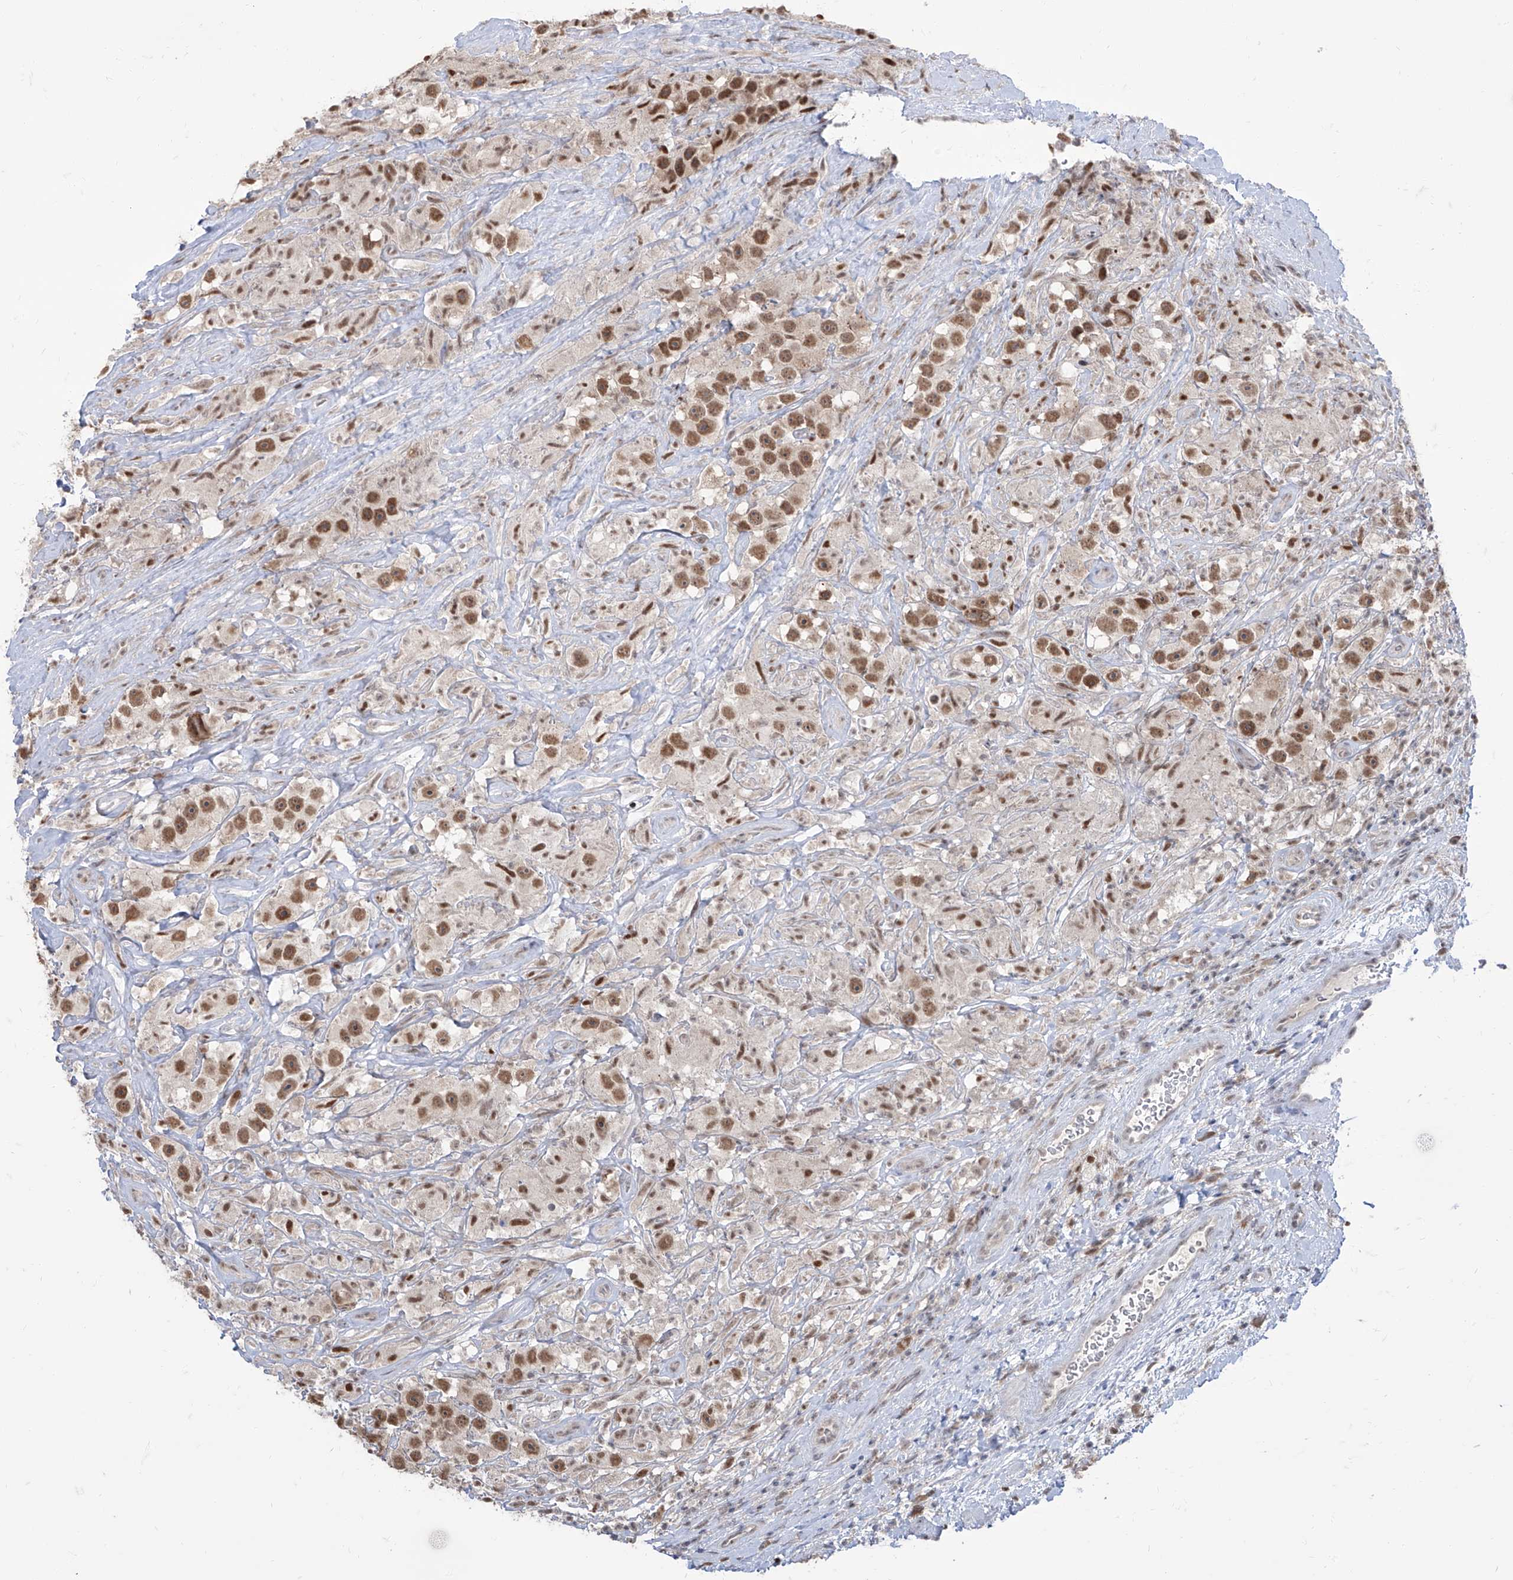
{"staining": {"intensity": "moderate", "quantity": ">75%", "location": "nuclear"}, "tissue": "testis cancer", "cell_type": "Tumor cells", "image_type": "cancer", "snomed": [{"axis": "morphology", "description": "Seminoma, NOS"}, {"axis": "topography", "description": "Testis"}], "caption": "DAB immunohistochemical staining of human testis cancer displays moderate nuclear protein staining in approximately >75% of tumor cells.", "gene": "BROX", "patient": {"sex": "male", "age": 49}}